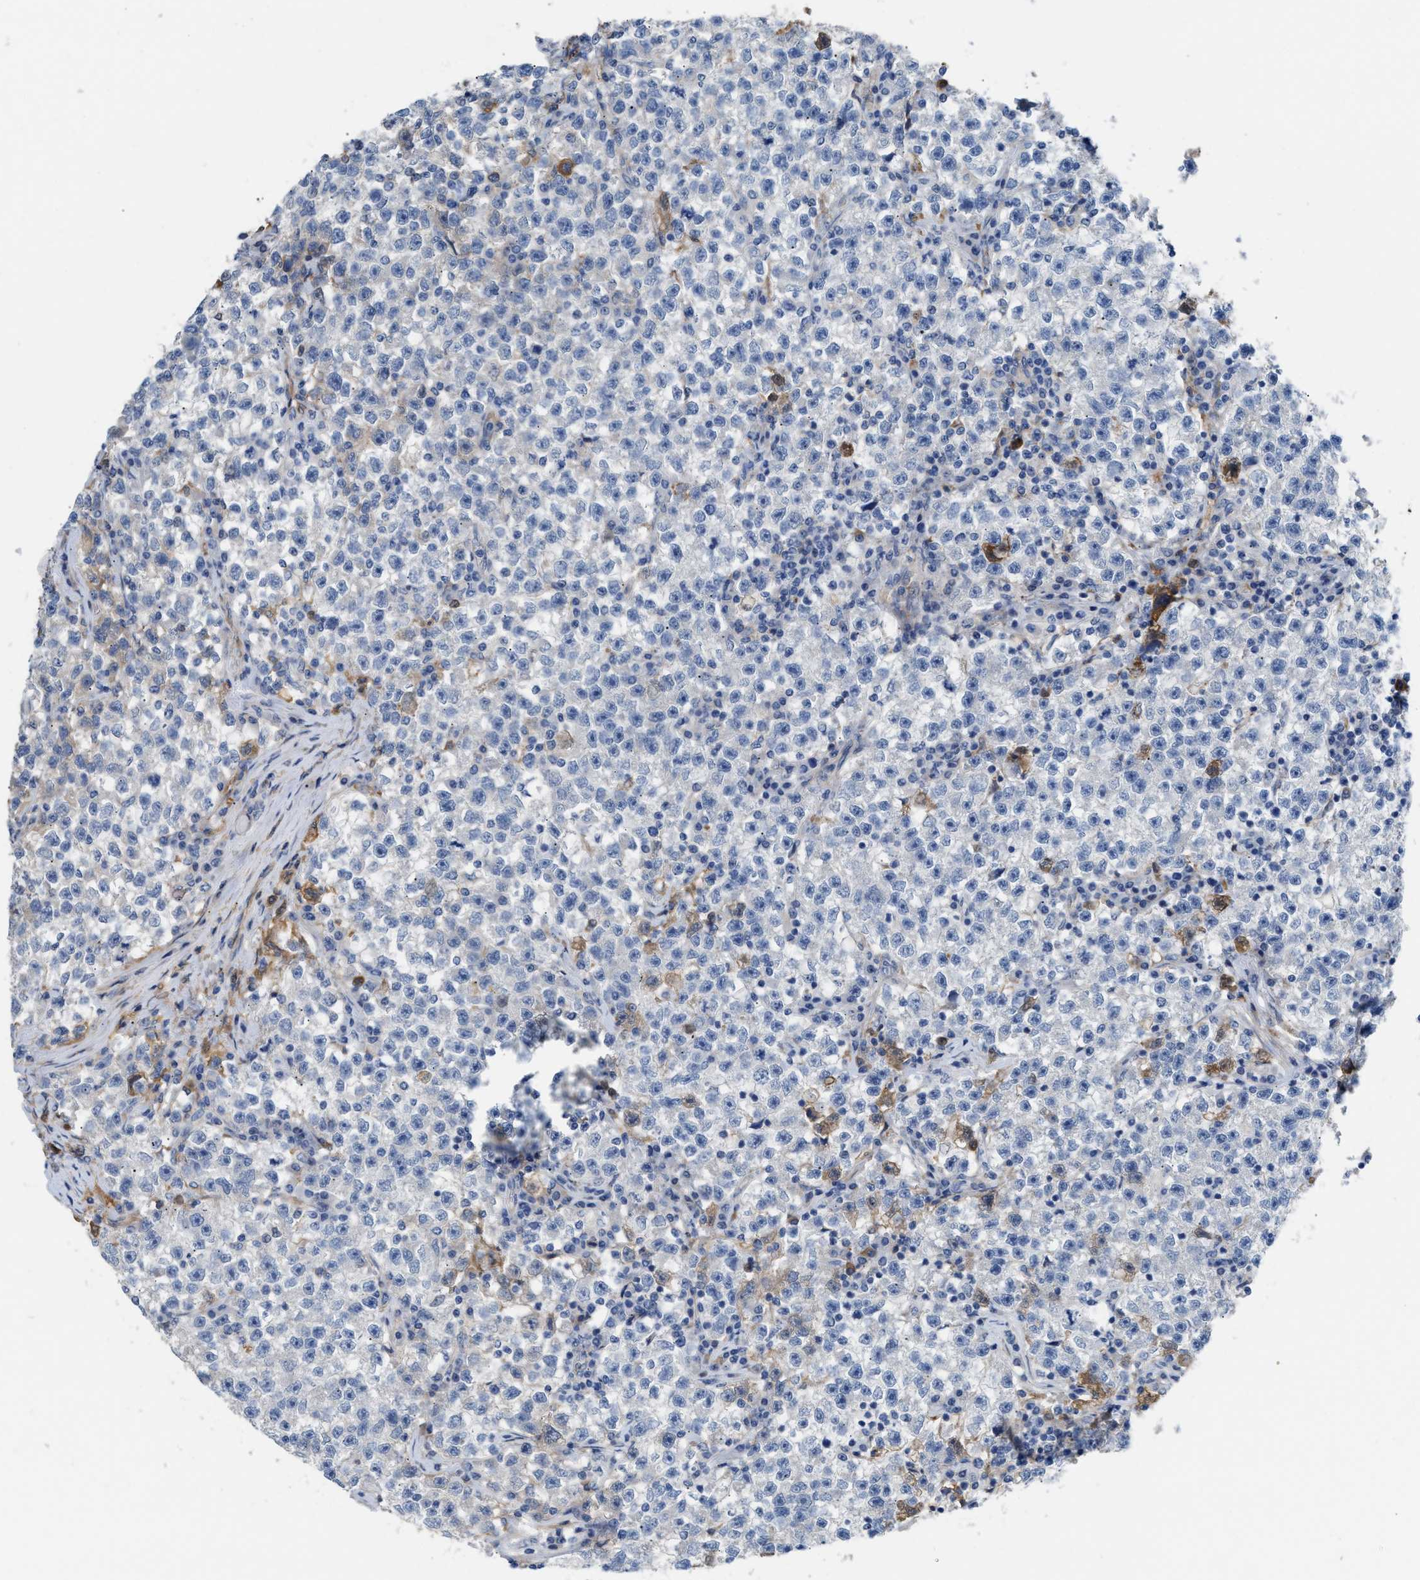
{"staining": {"intensity": "negative", "quantity": "none", "location": "none"}, "tissue": "testis cancer", "cell_type": "Tumor cells", "image_type": "cancer", "snomed": [{"axis": "morphology", "description": "Seminoma, NOS"}, {"axis": "topography", "description": "Testis"}], "caption": "Seminoma (testis) stained for a protein using immunohistochemistry shows no staining tumor cells.", "gene": "TFPI", "patient": {"sex": "male", "age": 22}}